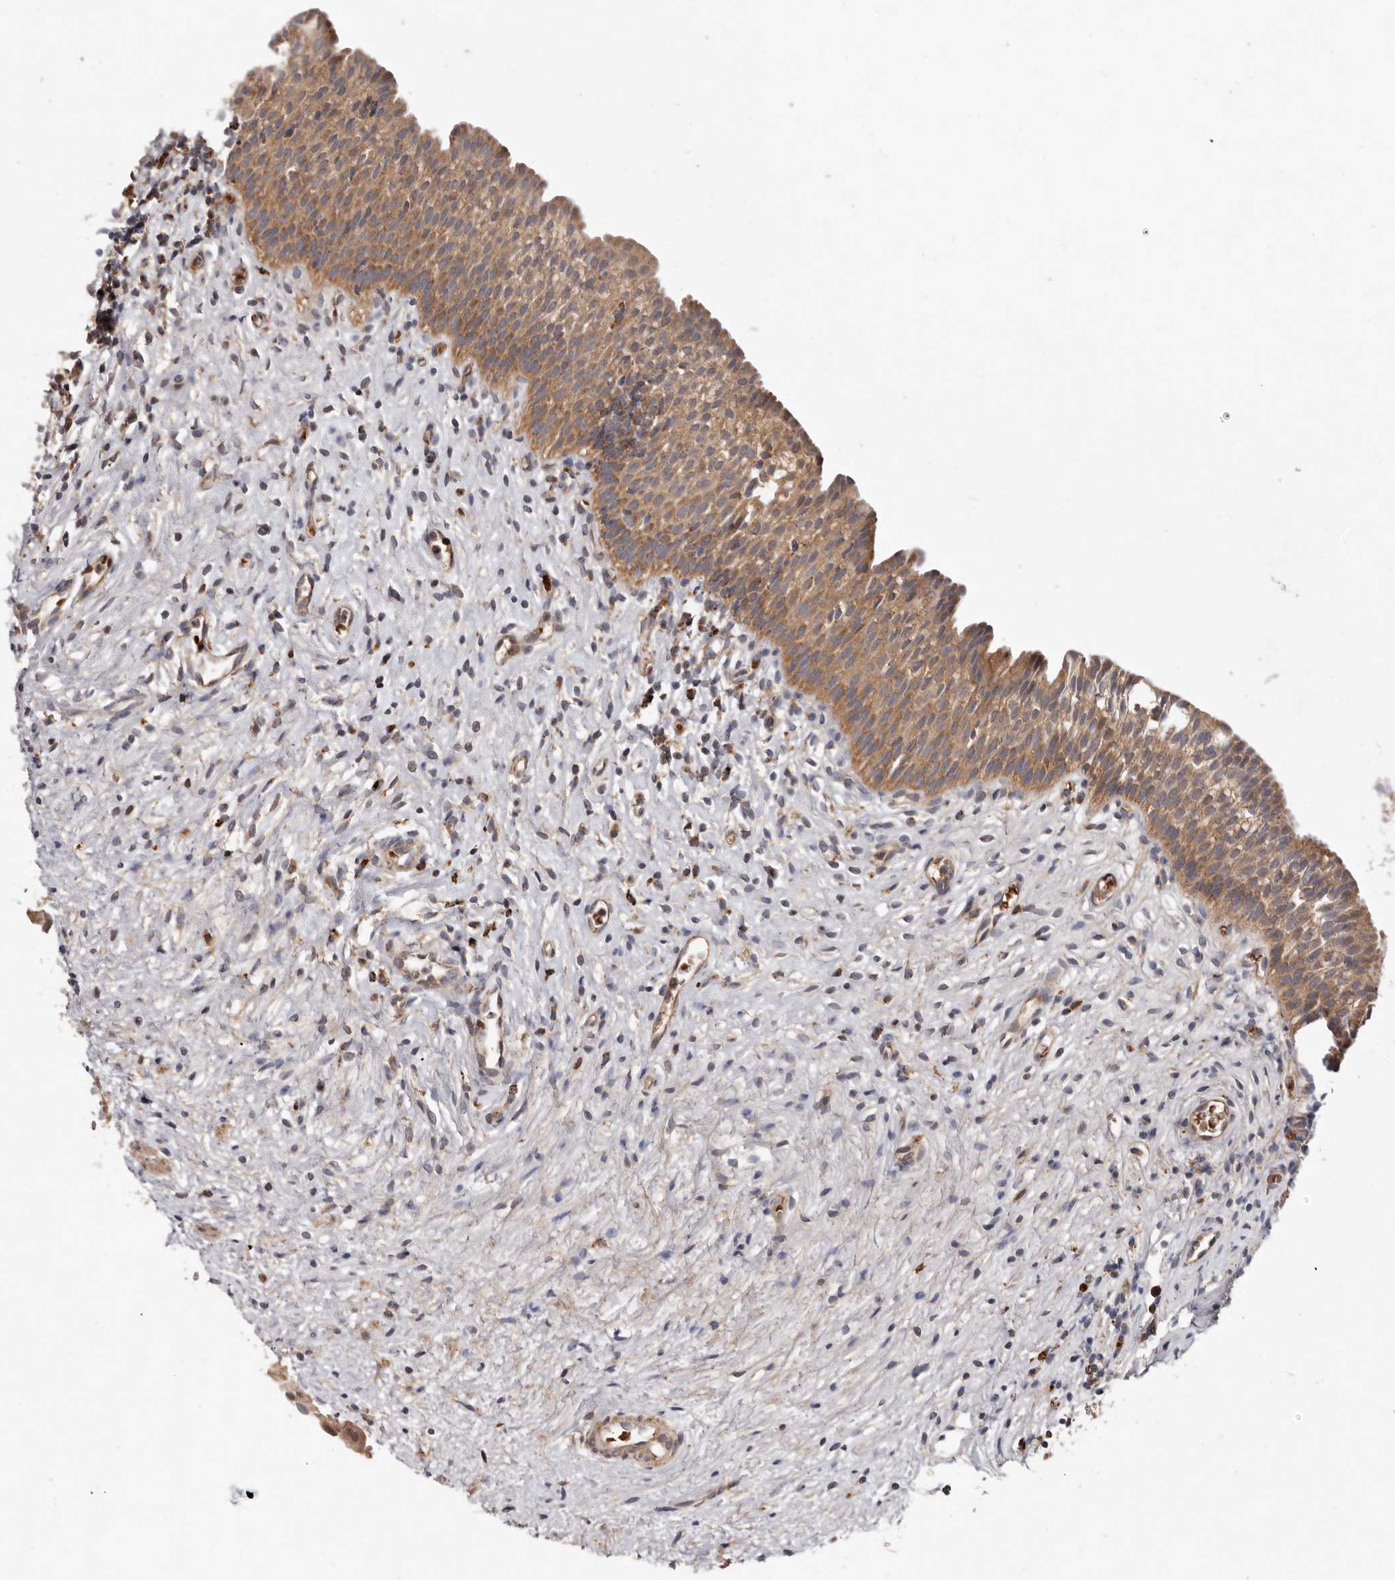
{"staining": {"intensity": "moderate", "quantity": ">75%", "location": "cytoplasmic/membranous"}, "tissue": "urinary bladder", "cell_type": "Urothelial cells", "image_type": "normal", "snomed": [{"axis": "morphology", "description": "Normal tissue, NOS"}, {"axis": "topography", "description": "Urinary bladder"}], "caption": "Urothelial cells show medium levels of moderate cytoplasmic/membranous positivity in about >75% of cells in unremarkable urinary bladder. The staining is performed using DAB brown chromogen to label protein expression. The nuclei are counter-stained blue using hematoxylin.", "gene": "GOT1L1", "patient": {"sex": "male", "age": 1}}